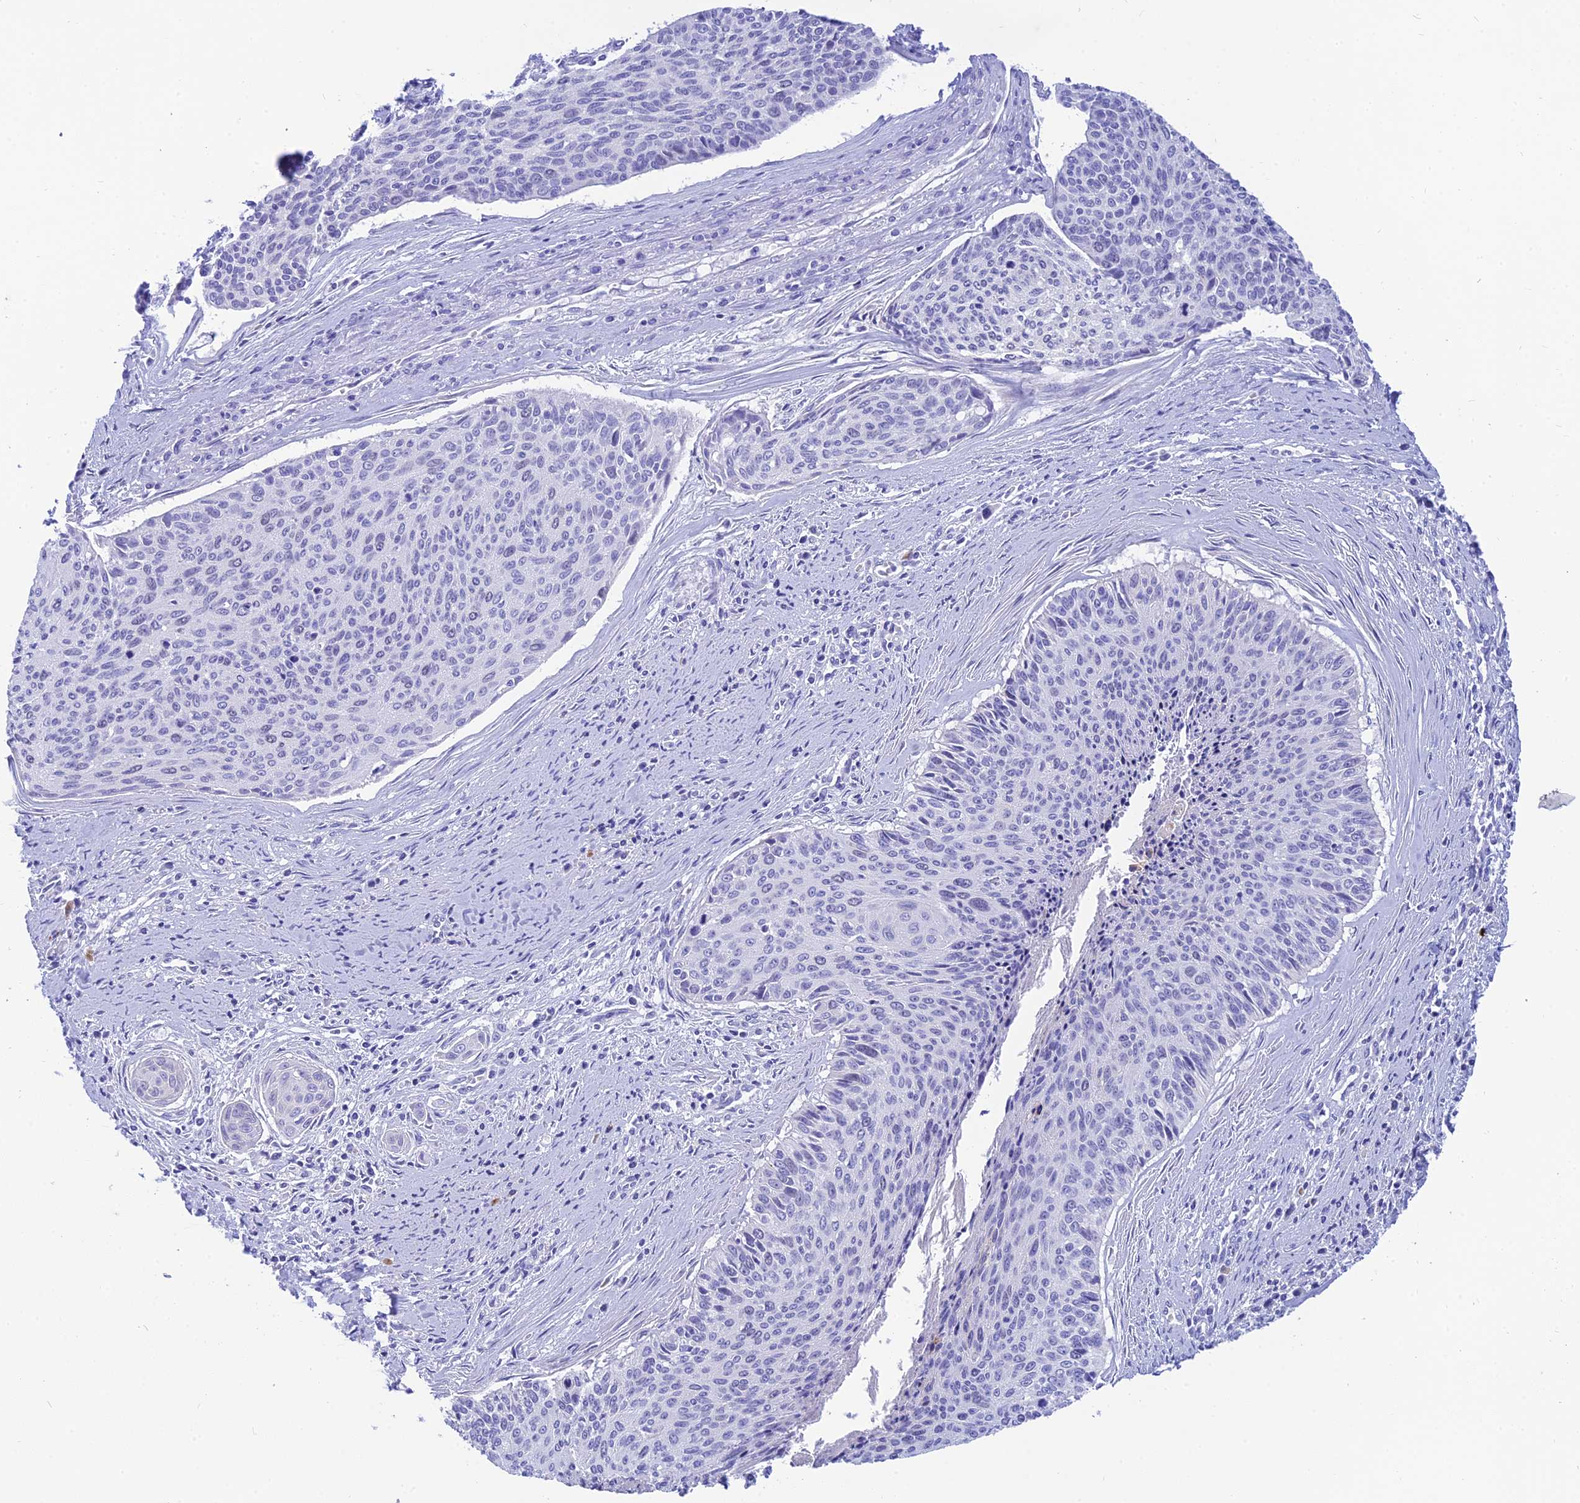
{"staining": {"intensity": "negative", "quantity": "none", "location": "none"}, "tissue": "cervical cancer", "cell_type": "Tumor cells", "image_type": "cancer", "snomed": [{"axis": "morphology", "description": "Squamous cell carcinoma, NOS"}, {"axis": "topography", "description": "Cervix"}], "caption": "DAB (3,3'-diaminobenzidine) immunohistochemical staining of human cervical cancer (squamous cell carcinoma) exhibits no significant expression in tumor cells. (DAB IHC with hematoxylin counter stain).", "gene": "KDELR3", "patient": {"sex": "female", "age": 55}}